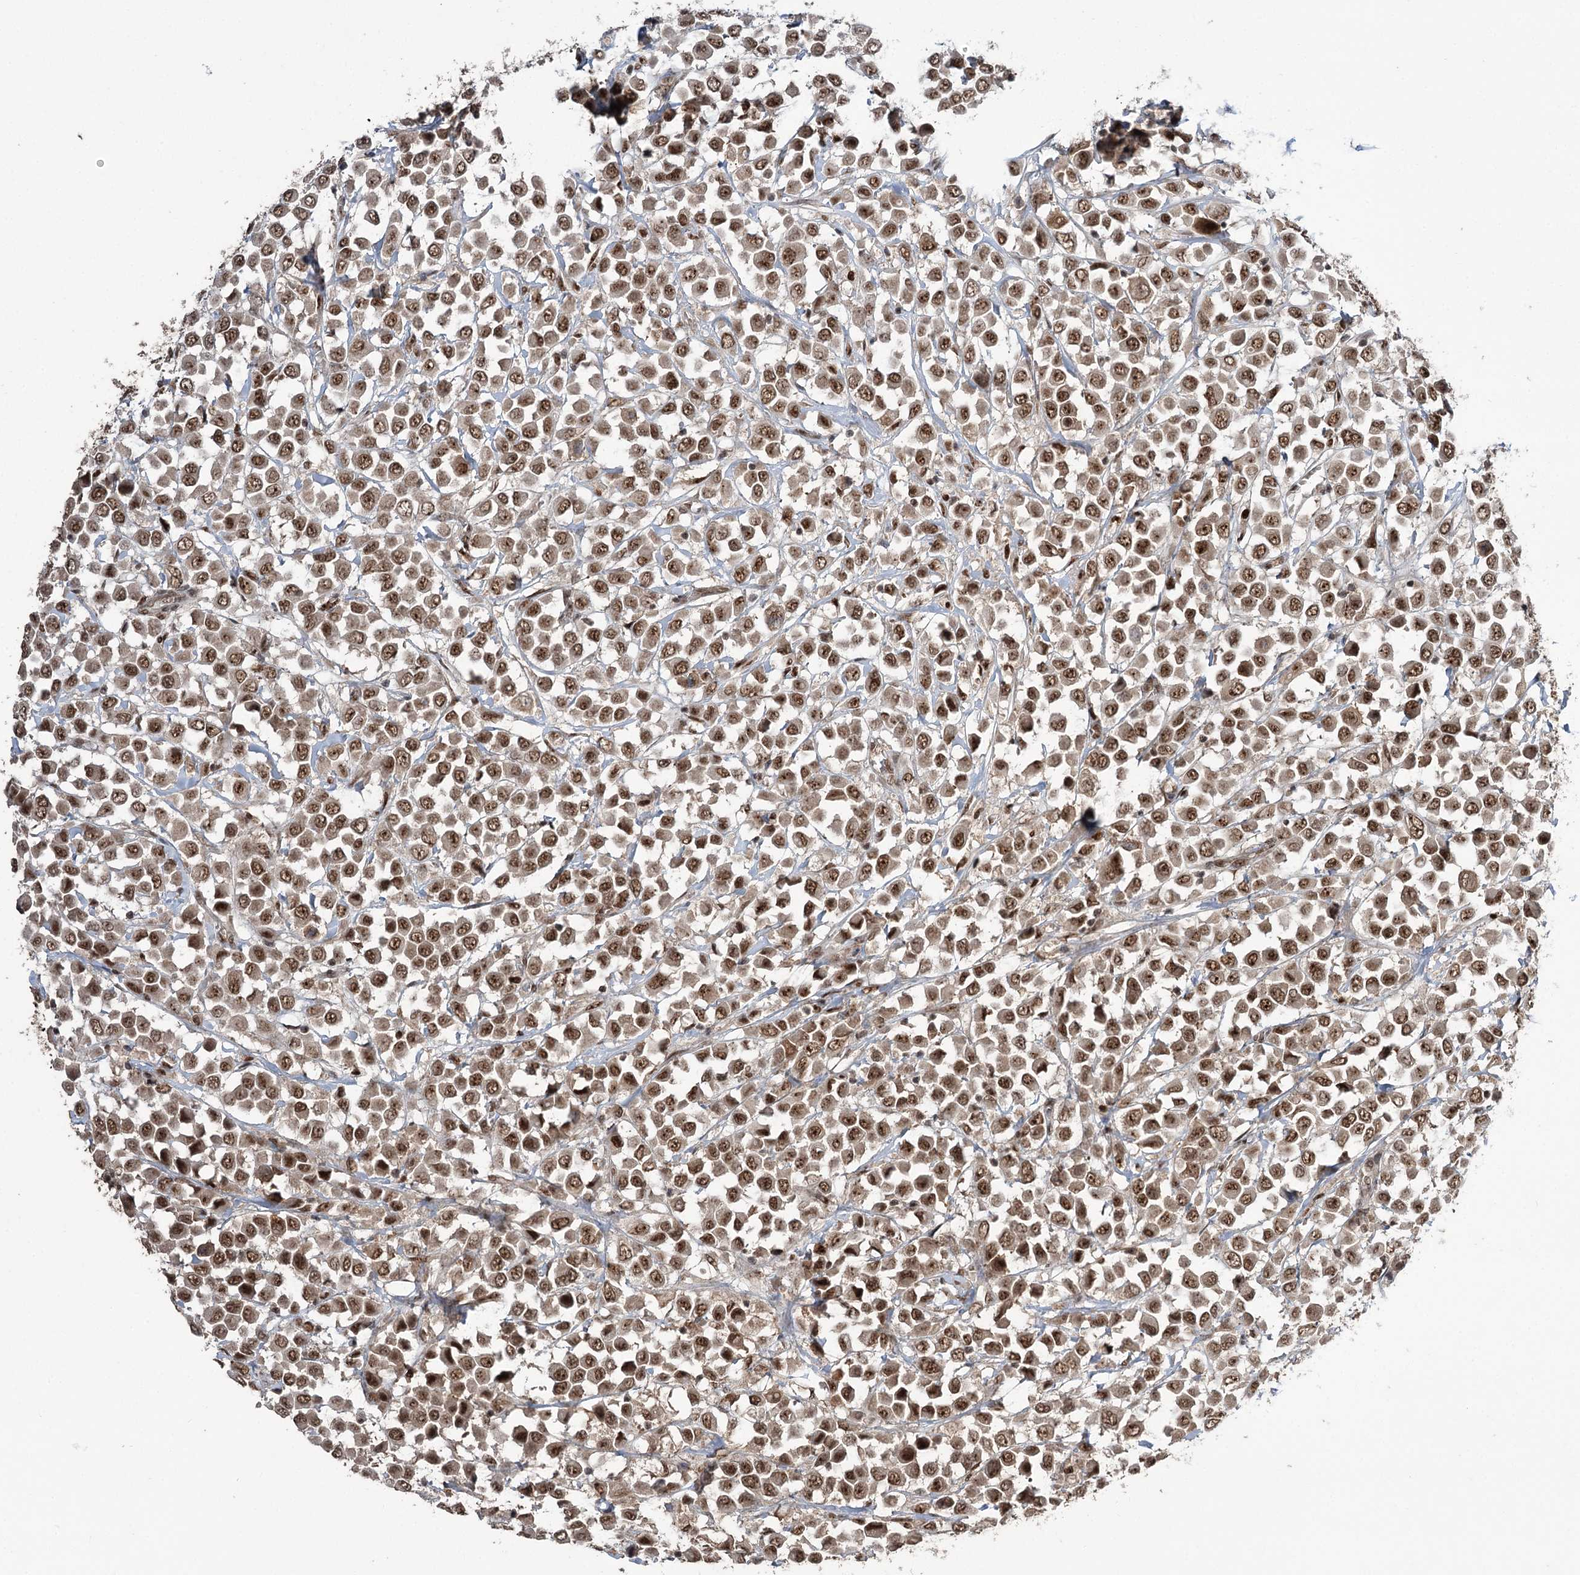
{"staining": {"intensity": "moderate", "quantity": ">75%", "location": "nuclear"}, "tissue": "breast cancer", "cell_type": "Tumor cells", "image_type": "cancer", "snomed": [{"axis": "morphology", "description": "Duct carcinoma"}, {"axis": "topography", "description": "Breast"}], "caption": "IHC of breast cancer (intraductal carcinoma) demonstrates medium levels of moderate nuclear expression in about >75% of tumor cells. (DAB = brown stain, brightfield microscopy at high magnification).", "gene": "ERCC3", "patient": {"sex": "female", "age": 61}}